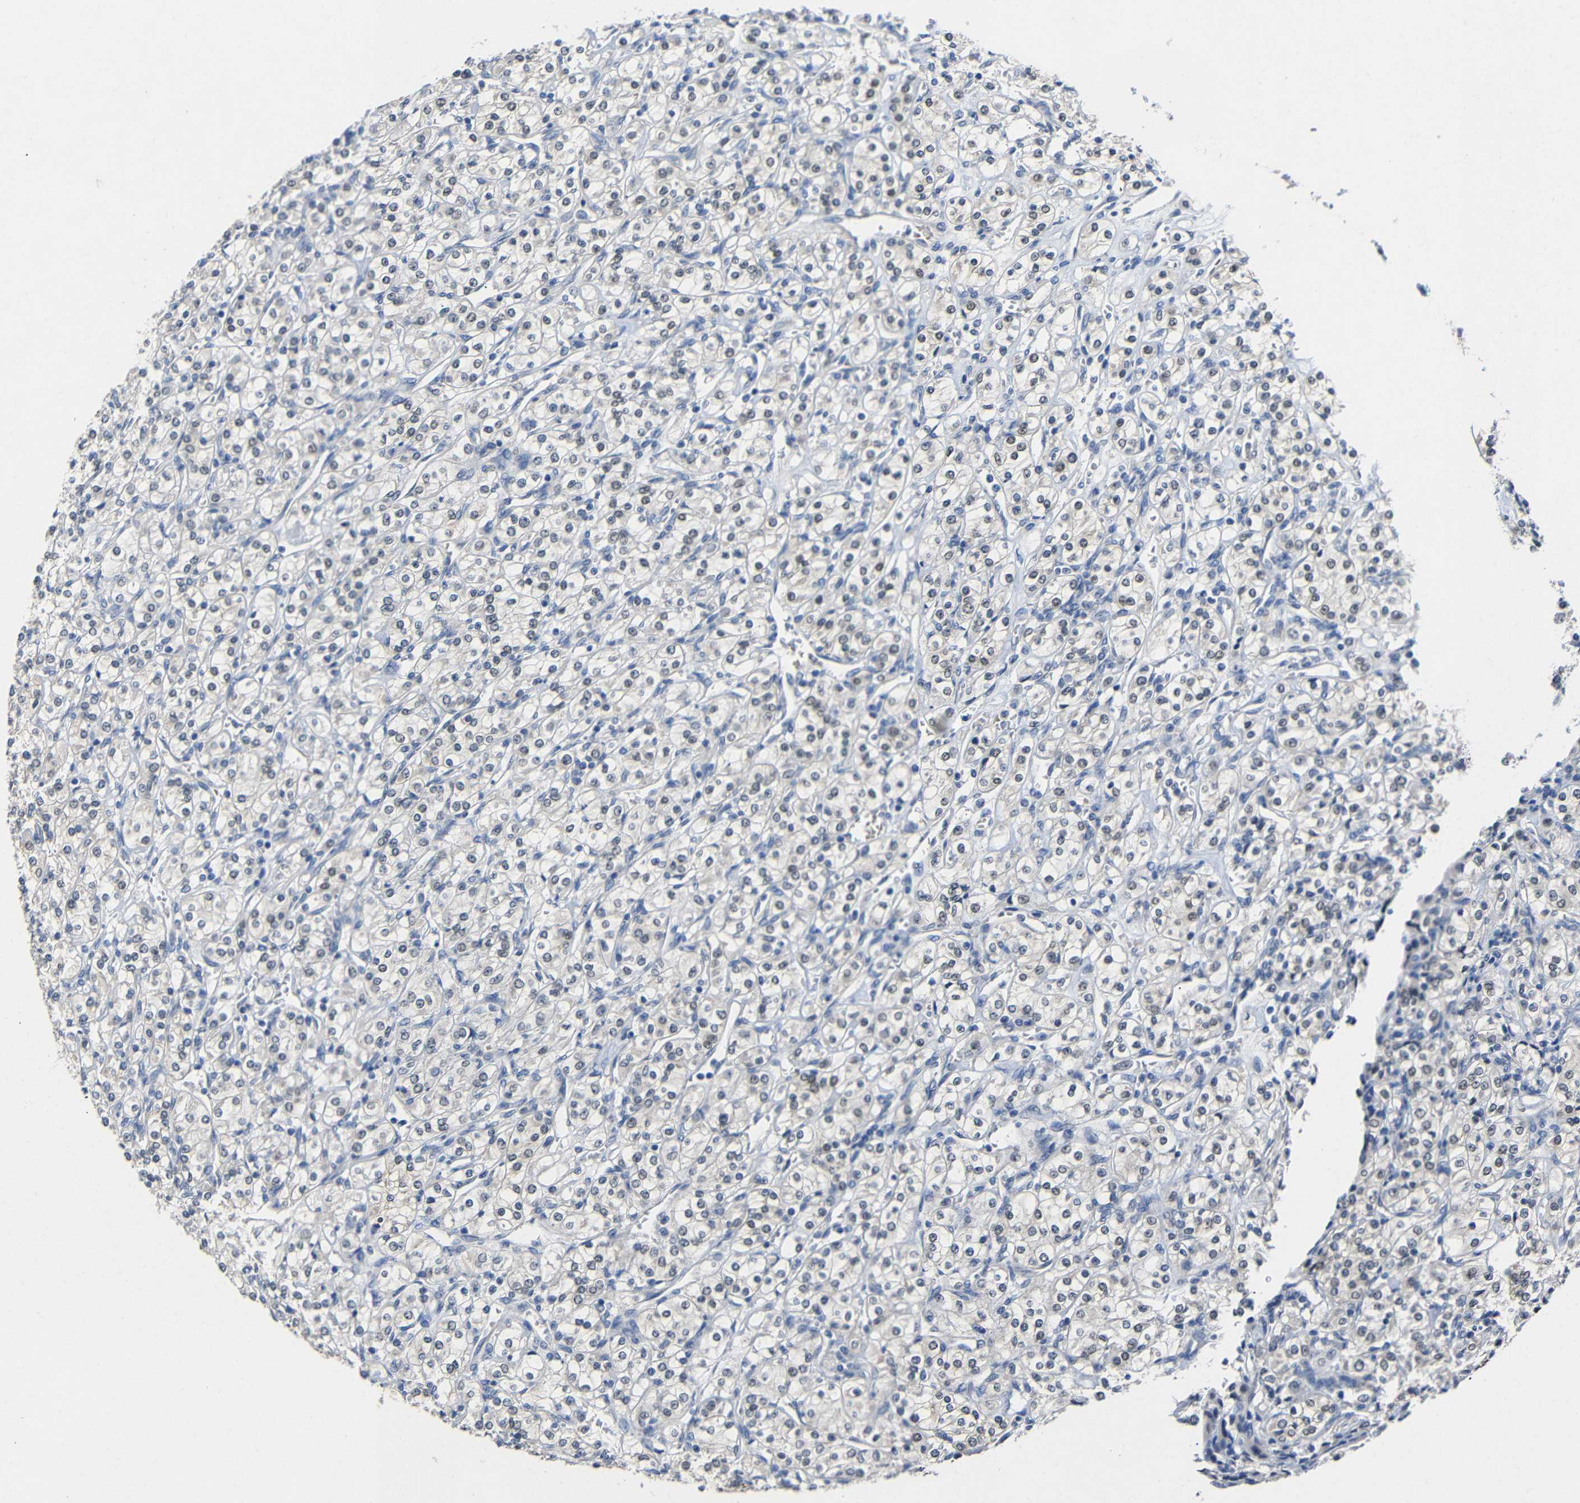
{"staining": {"intensity": "moderate", "quantity": "<25%", "location": "nuclear"}, "tissue": "renal cancer", "cell_type": "Tumor cells", "image_type": "cancer", "snomed": [{"axis": "morphology", "description": "Adenocarcinoma, NOS"}, {"axis": "topography", "description": "Kidney"}], "caption": "Brown immunohistochemical staining in renal adenocarcinoma shows moderate nuclear positivity in about <25% of tumor cells.", "gene": "HNF1A", "patient": {"sex": "male", "age": 77}}